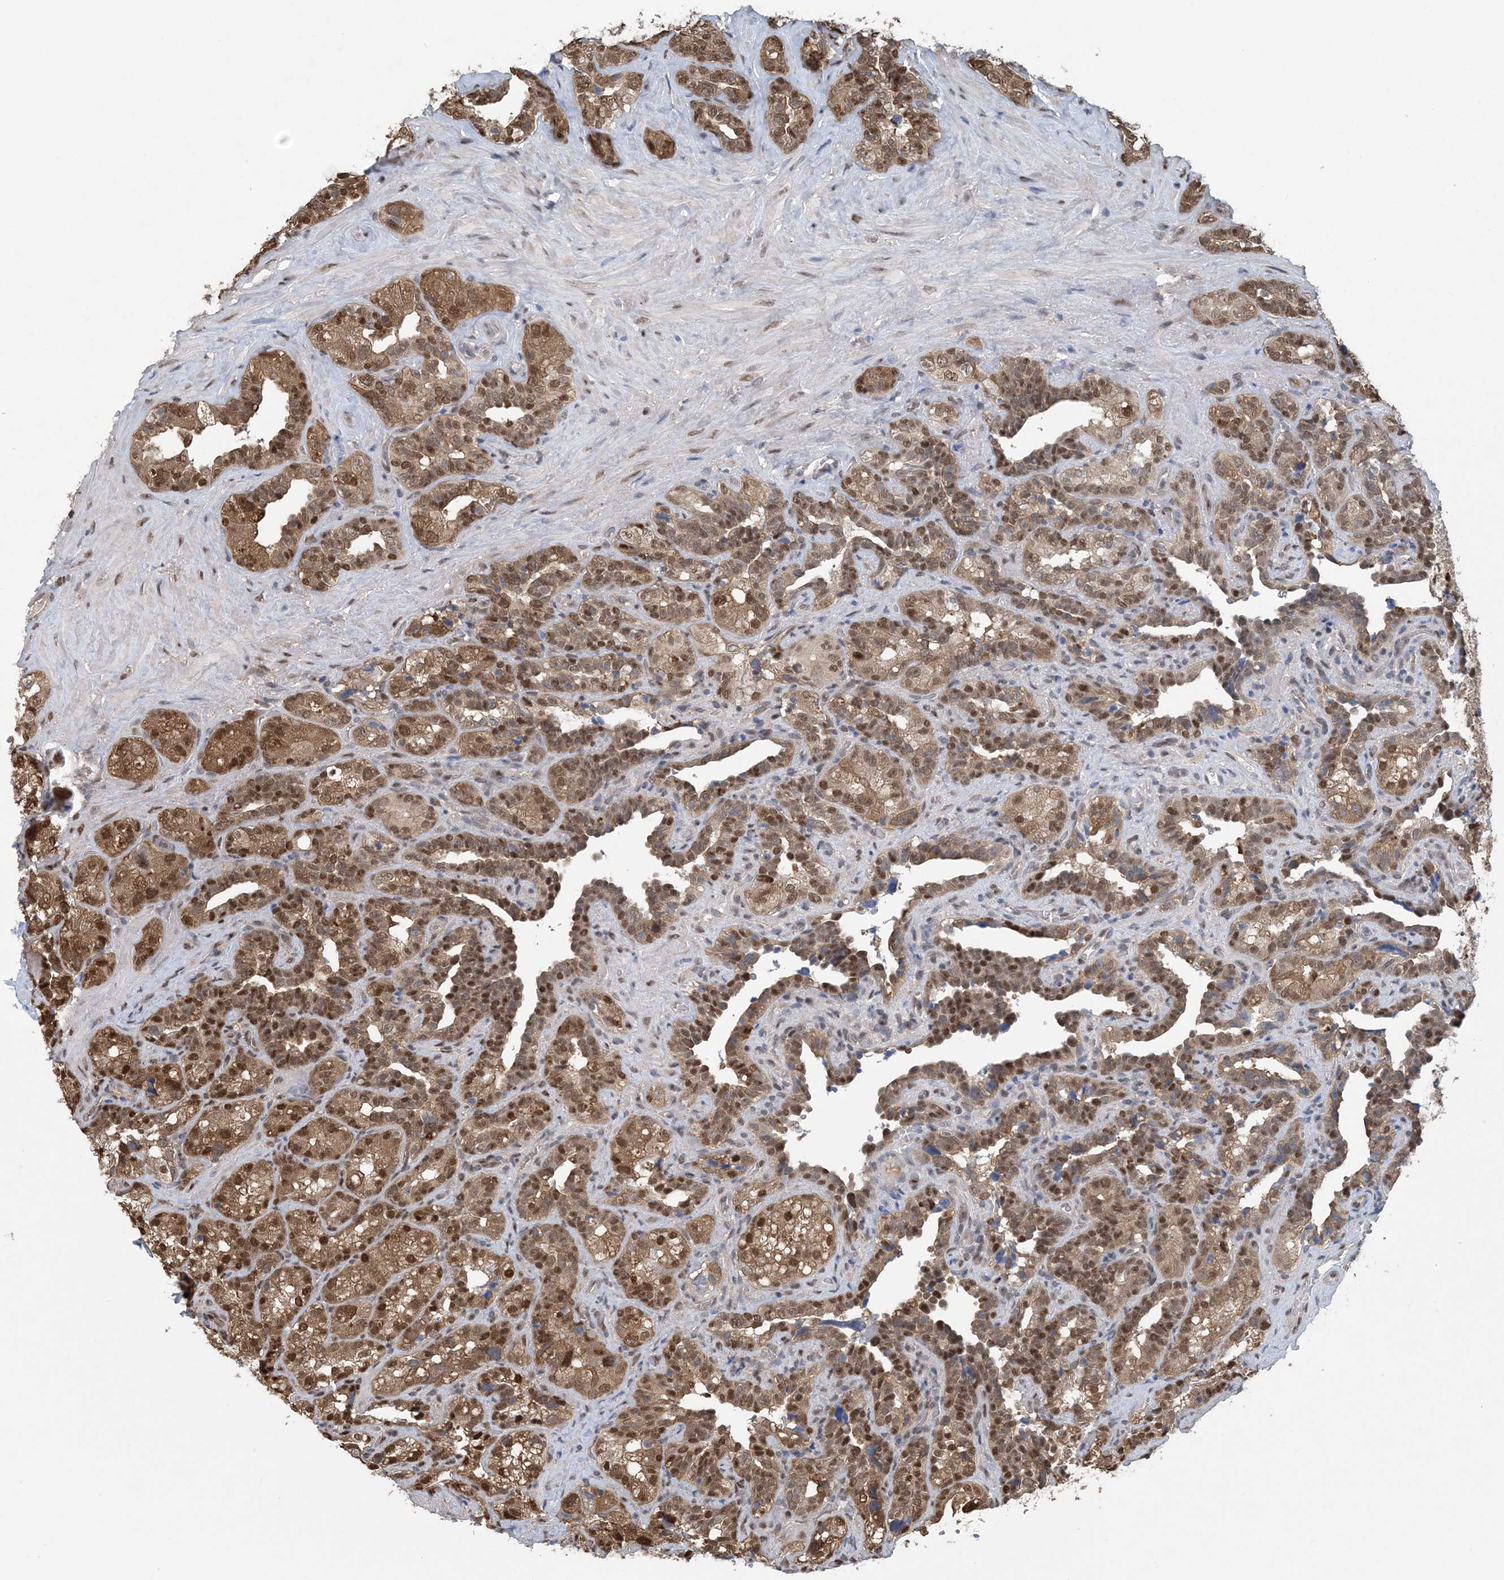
{"staining": {"intensity": "strong", "quantity": ">75%", "location": "cytoplasmic/membranous,nuclear"}, "tissue": "seminal vesicle", "cell_type": "Glandular cells", "image_type": "normal", "snomed": [{"axis": "morphology", "description": "Normal tissue, NOS"}, {"axis": "topography", "description": "Seminal veicle"}, {"axis": "topography", "description": "Peripheral nerve tissue"}], "caption": "Protein staining exhibits strong cytoplasmic/membranous,nuclear staining in approximately >75% of glandular cells in unremarkable seminal vesicle. Nuclei are stained in blue.", "gene": "HIKESHI", "patient": {"sex": "male", "age": 67}}